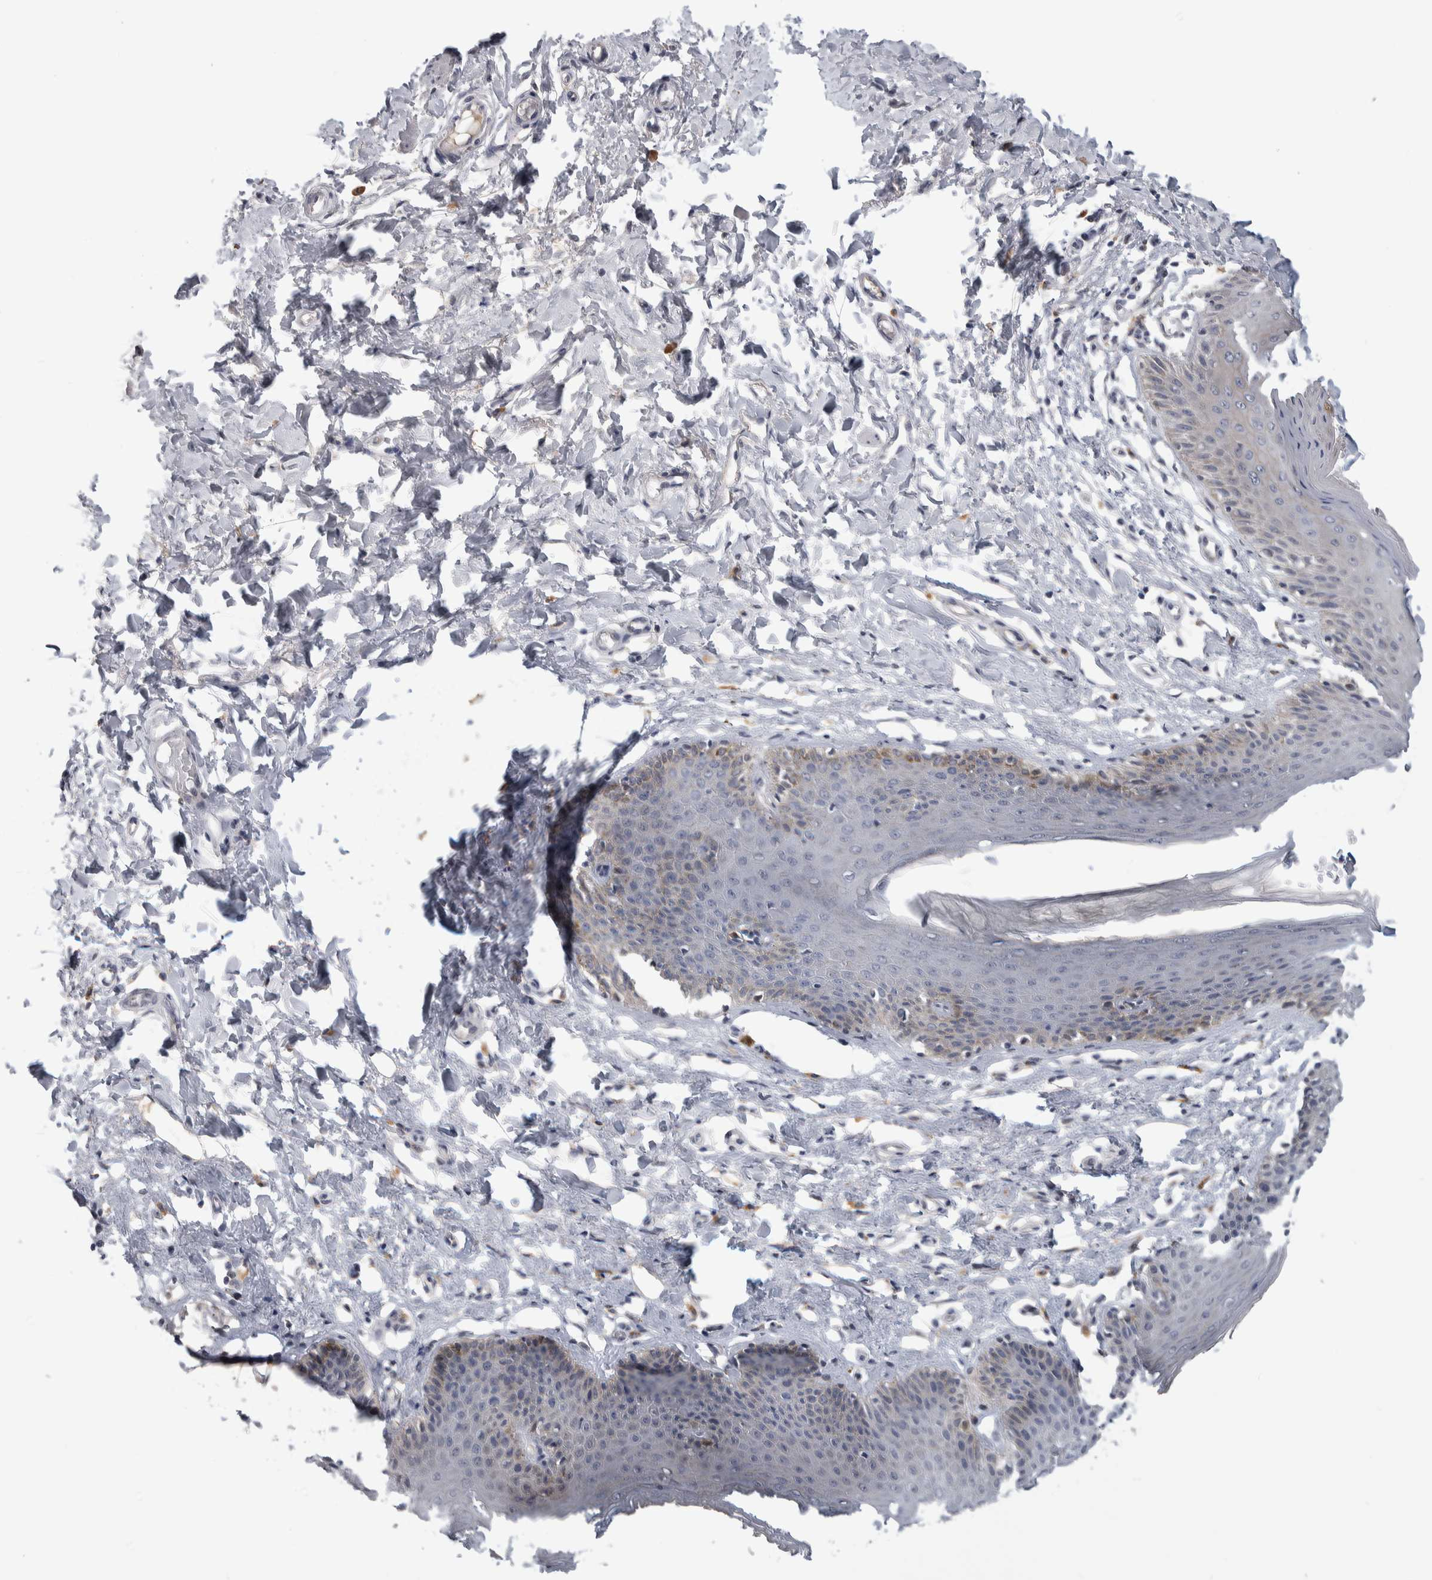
{"staining": {"intensity": "weak", "quantity": "<25%", "location": "cytoplasmic/membranous"}, "tissue": "skin", "cell_type": "Epidermal cells", "image_type": "normal", "snomed": [{"axis": "morphology", "description": "Normal tissue, NOS"}, {"axis": "topography", "description": "Vulva"}], "caption": "An immunohistochemistry (IHC) image of benign skin is shown. There is no staining in epidermal cells of skin. Brightfield microscopy of immunohistochemistry (IHC) stained with DAB (brown) and hematoxylin (blue), captured at high magnification.", "gene": "TMEM102", "patient": {"sex": "female", "age": 66}}